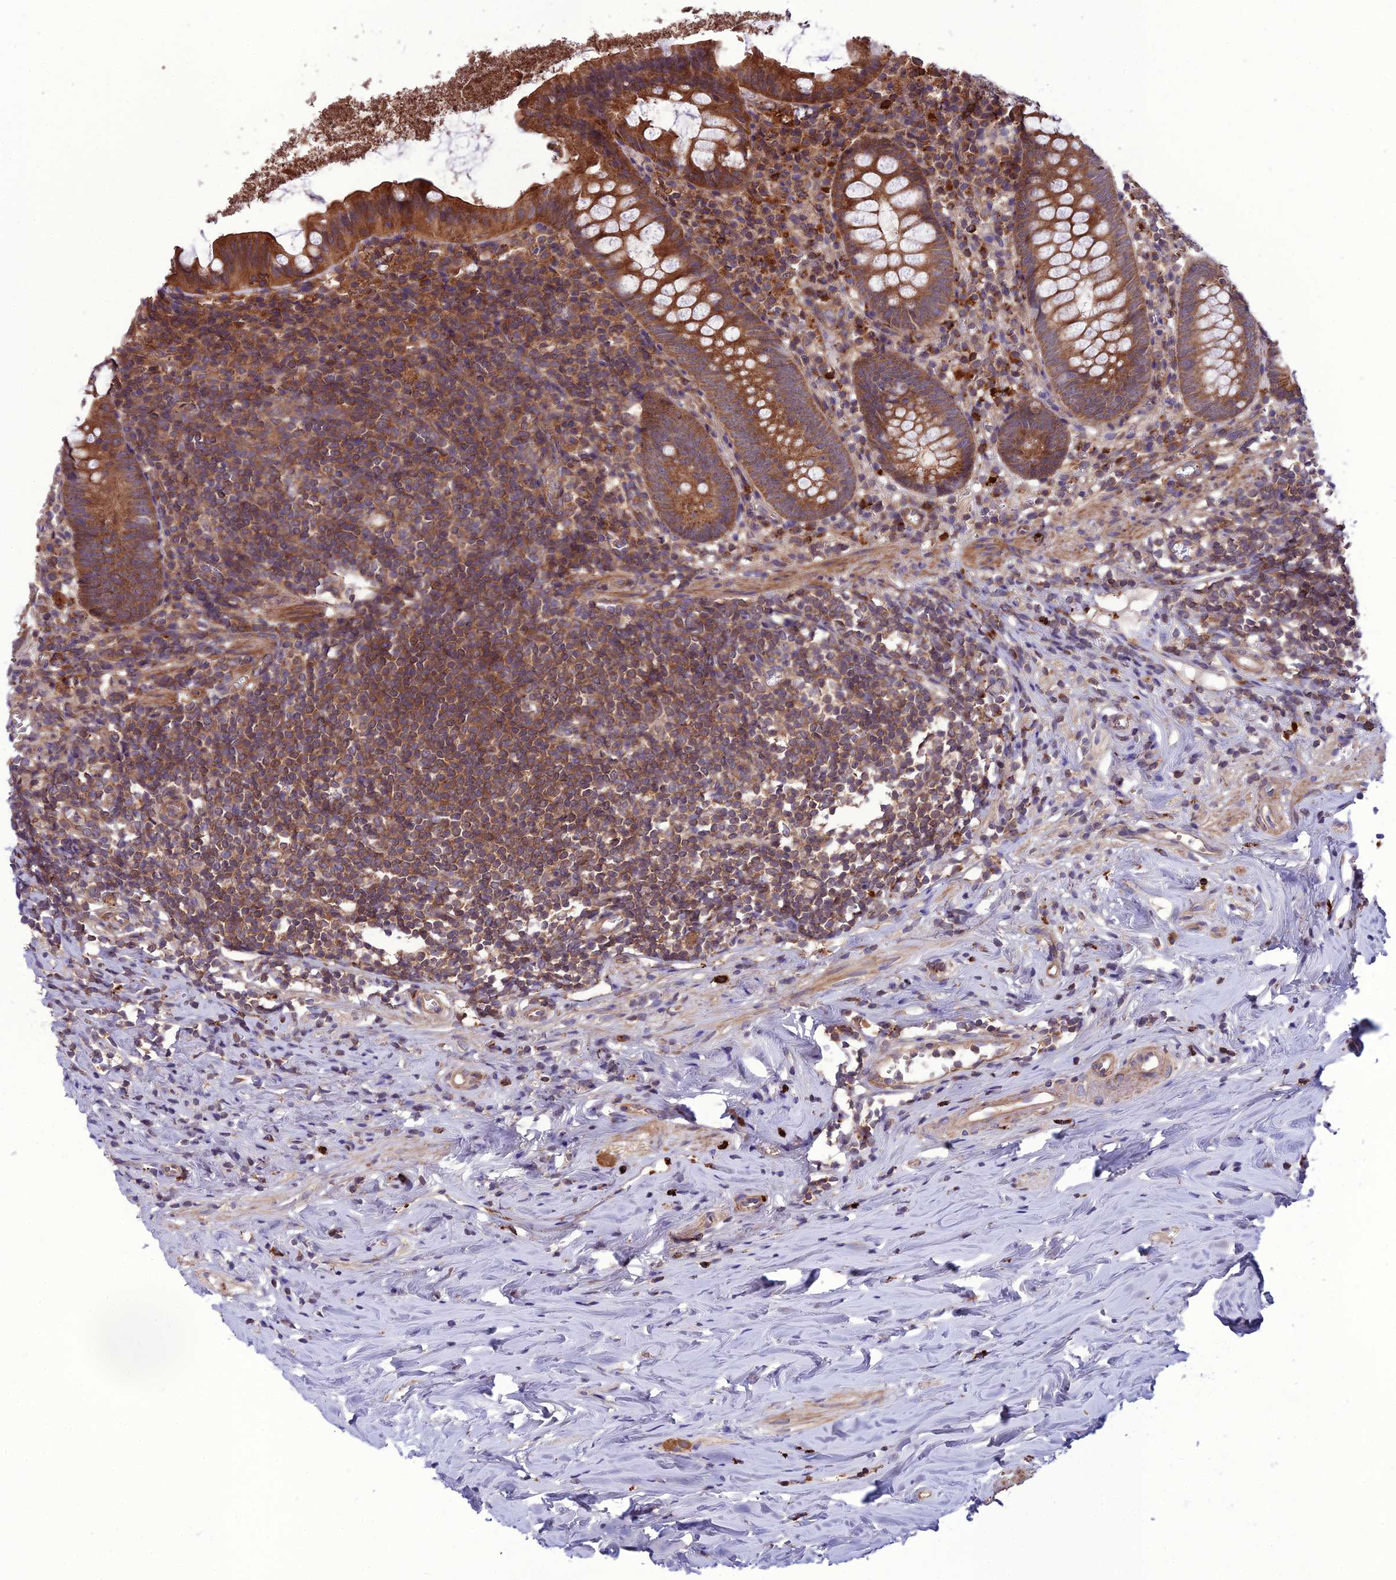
{"staining": {"intensity": "strong", "quantity": ">75%", "location": "cytoplasmic/membranous"}, "tissue": "appendix", "cell_type": "Glandular cells", "image_type": "normal", "snomed": [{"axis": "morphology", "description": "Normal tissue, NOS"}, {"axis": "topography", "description": "Appendix"}], "caption": "High-magnification brightfield microscopy of normal appendix stained with DAB (brown) and counterstained with hematoxylin (blue). glandular cells exhibit strong cytoplasmic/membranous staining is appreciated in approximately>75% of cells.", "gene": "PPIL3", "patient": {"sex": "female", "age": 51}}